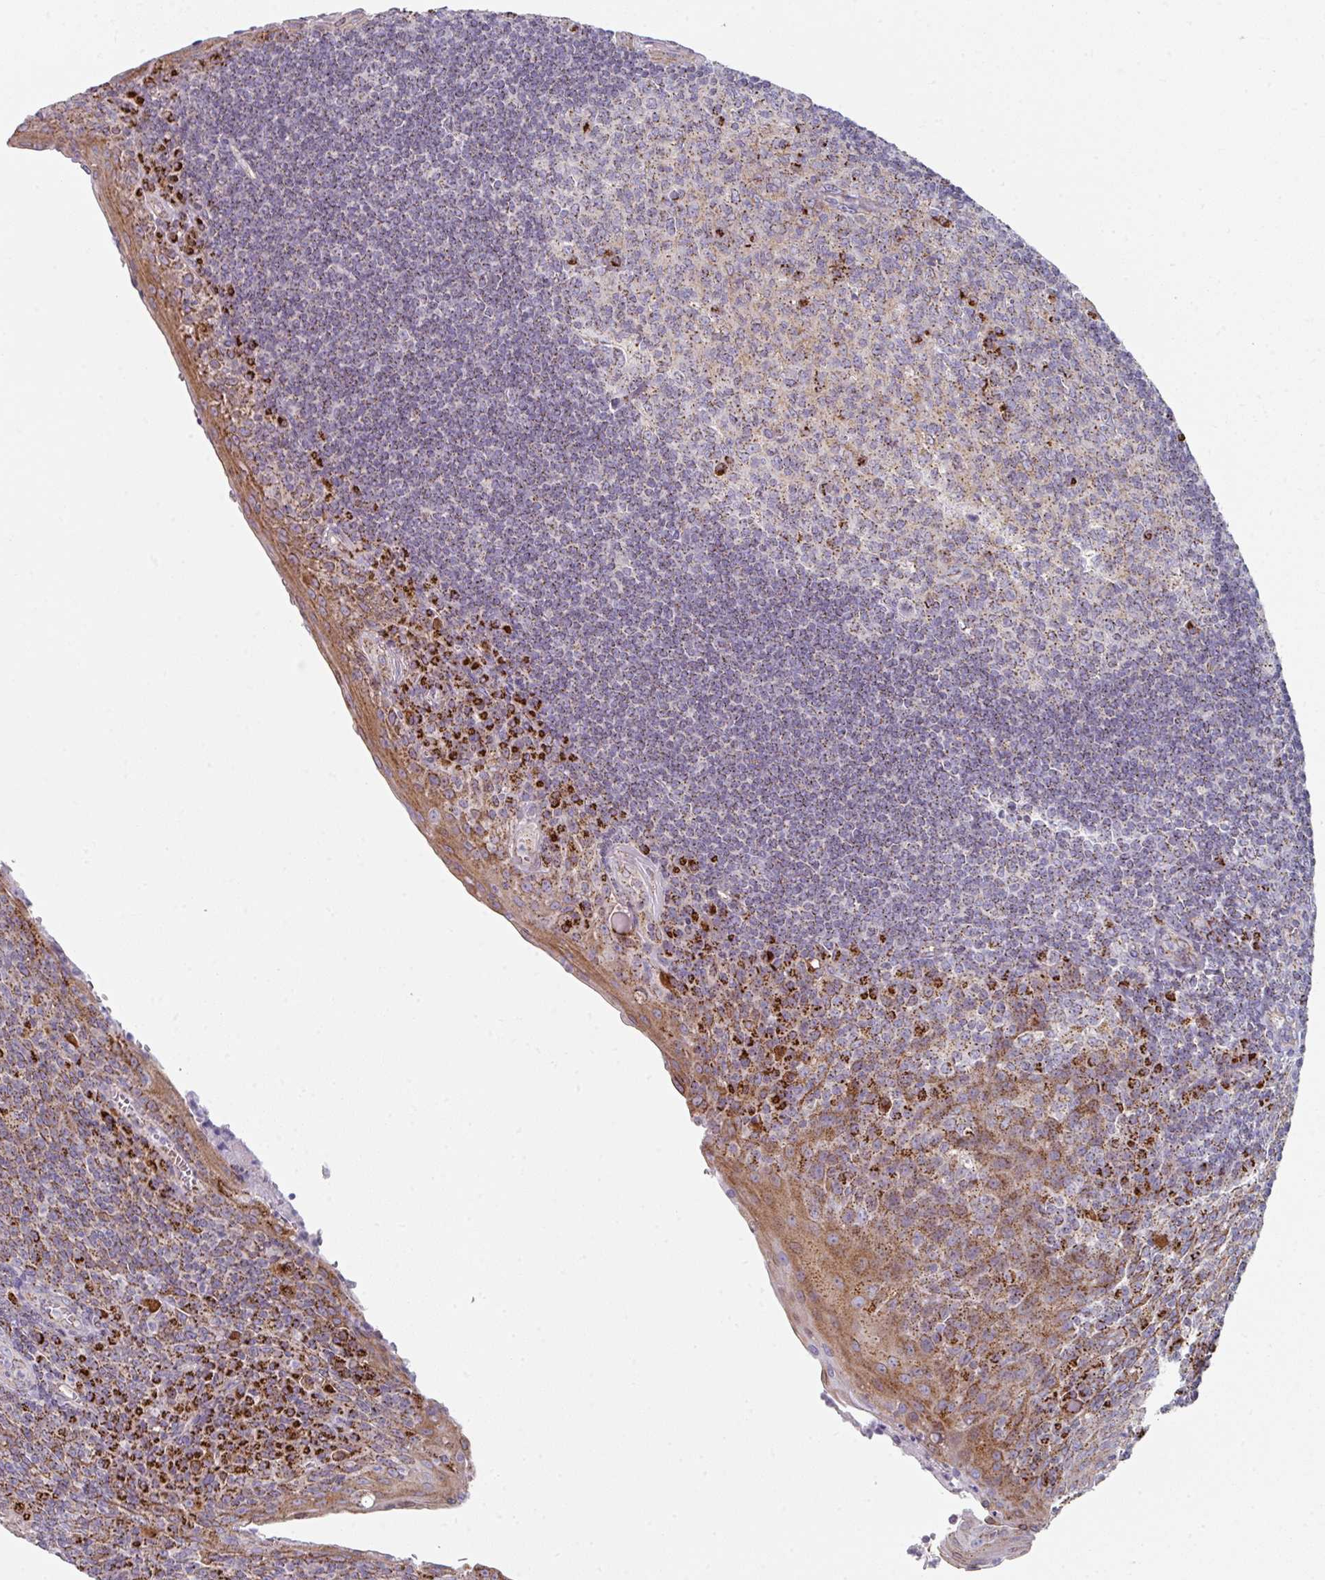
{"staining": {"intensity": "strong", "quantity": "<25%", "location": "cytoplasmic/membranous"}, "tissue": "tonsil", "cell_type": "Germinal center cells", "image_type": "normal", "snomed": [{"axis": "morphology", "description": "Normal tissue, NOS"}, {"axis": "topography", "description": "Tonsil"}], "caption": "A high-resolution image shows immunohistochemistry (IHC) staining of unremarkable tonsil, which shows strong cytoplasmic/membranous positivity in about <25% of germinal center cells. The staining is performed using DAB brown chromogen to label protein expression. The nuclei are counter-stained blue using hematoxylin.", "gene": "CCDC85B", "patient": {"sex": "male", "age": 27}}